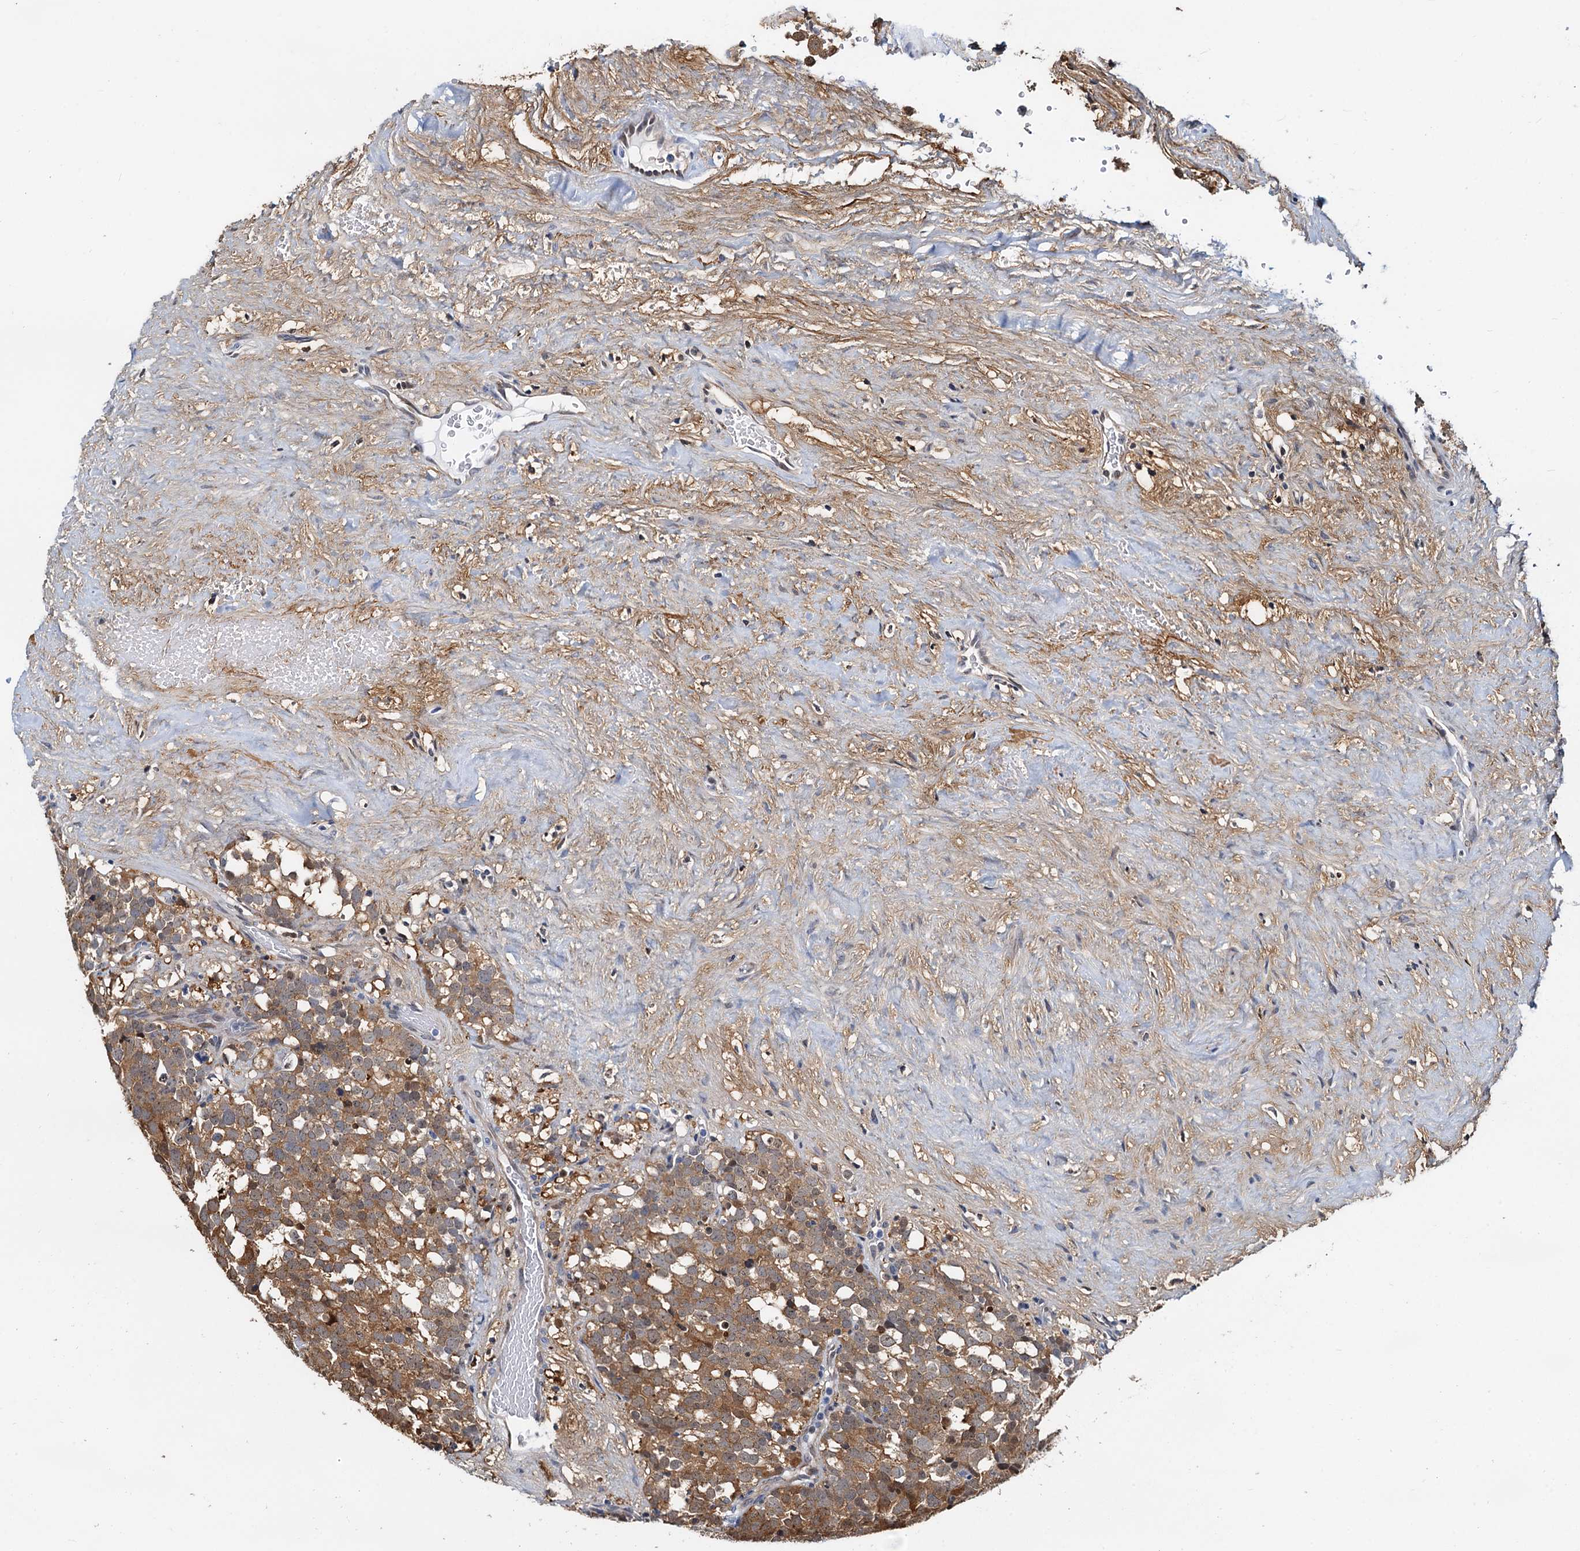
{"staining": {"intensity": "moderate", "quantity": ">75%", "location": "cytoplasmic/membranous"}, "tissue": "testis cancer", "cell_type": "Tumor cells", "image_type": "cancer", "snomed": [{"axis": "morphology", "description": "Seminoma, NOS"}, {"axis": "topography", "description": "Testis"}], "caption": "Testis seminoma stained with immunohistochemistry demonstrates moderate cytoplasmic/membranous positivity in approximately >75% of tumor cells.", "gene": "PTGES3", "patient": {"sex": "male", "age": 71}}